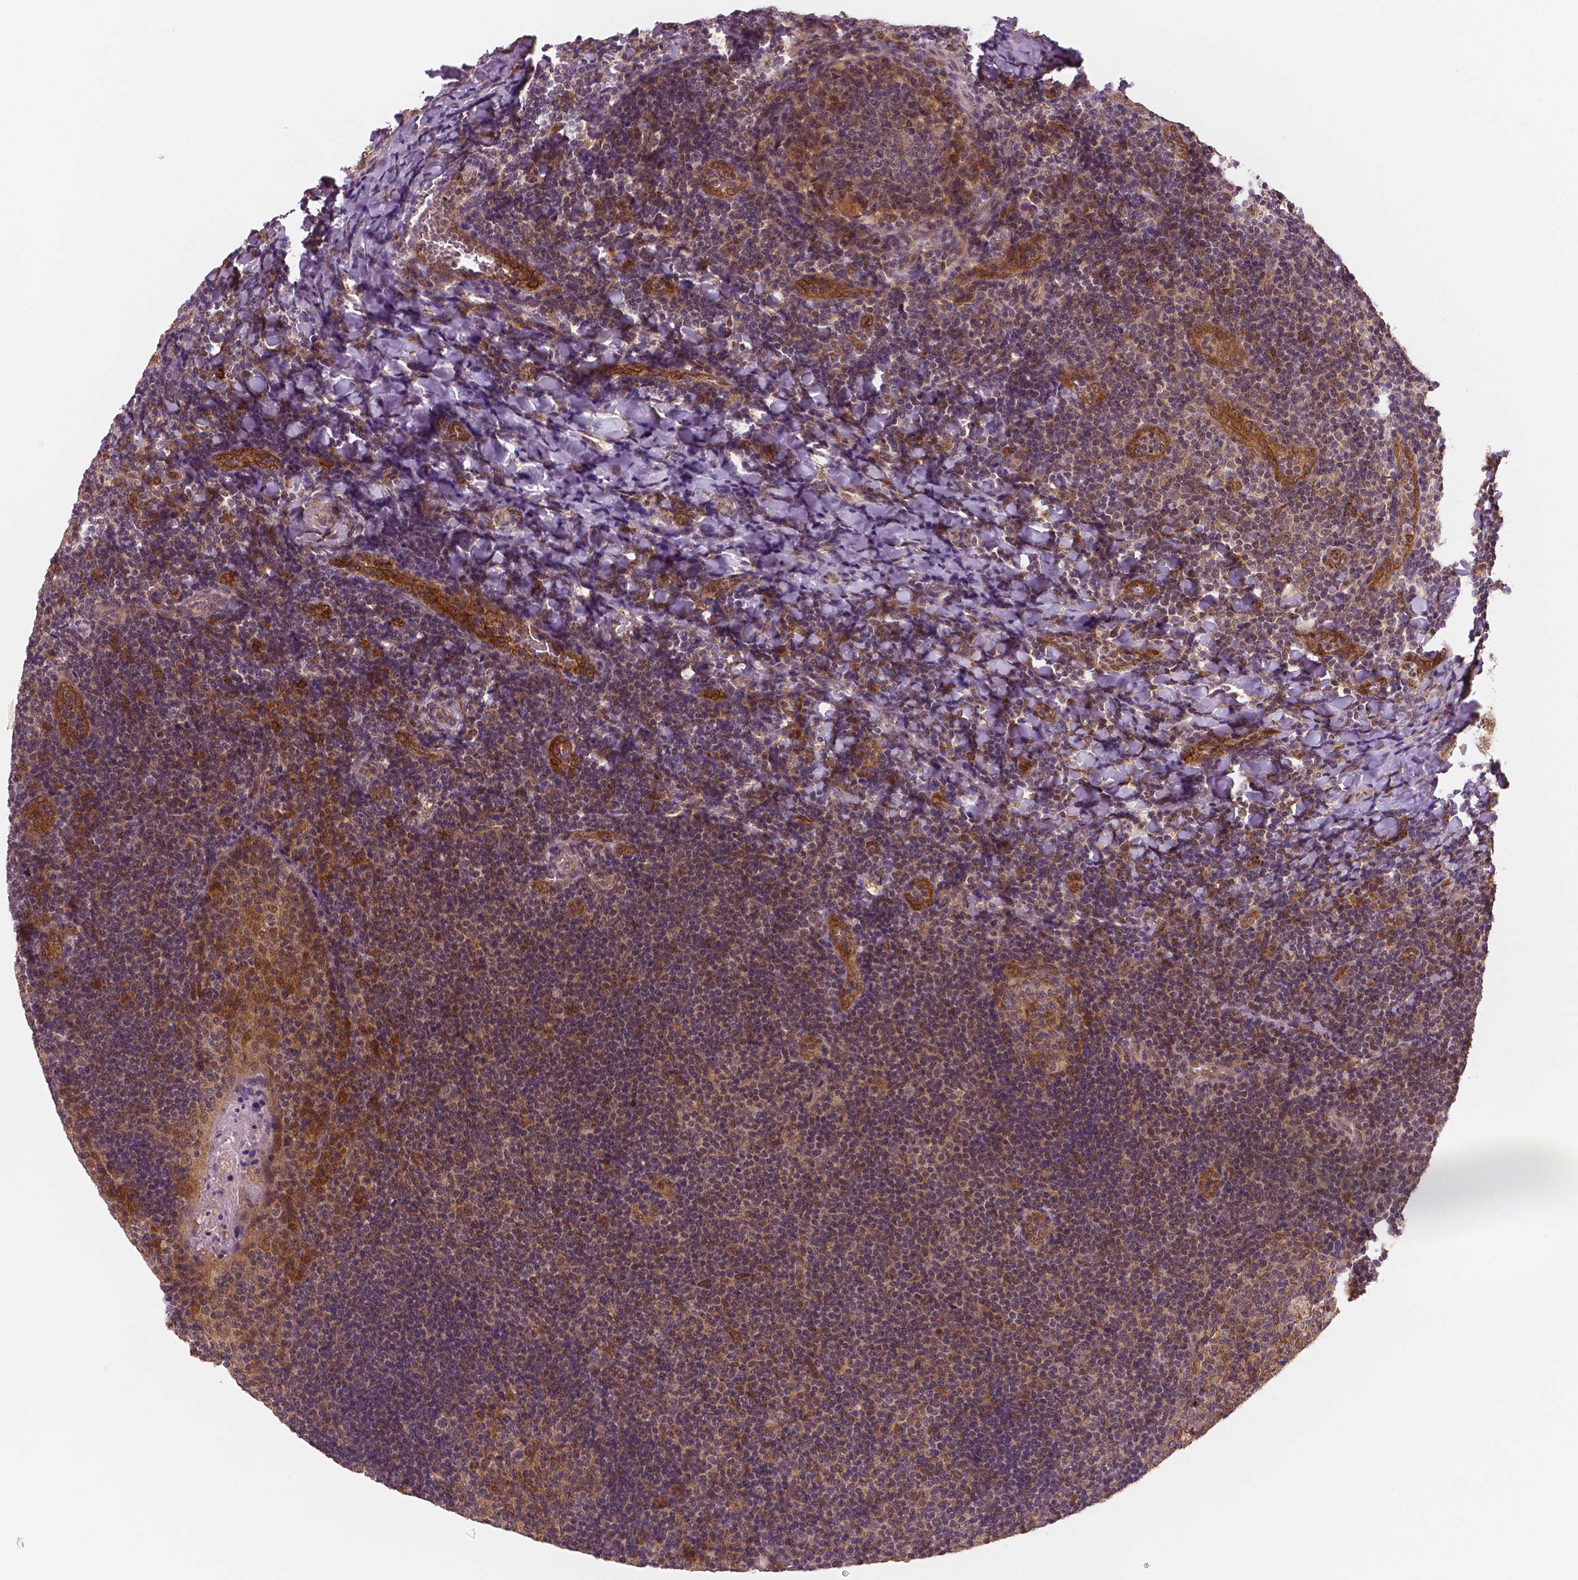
{"staining": {"intensity": "moderate", "quantity": ">75%", "location": "cytoplasmic/membranous"}, "tissue": "tonsil", "cell_type": "Germinal center cells", "image_type": "normal", "snomed": [{"axis": "morphology", "description": "Normal tissue, NOS"}, {"axis": "topography", "description": "Tonsil"}], "caption": "IHC (DAB) staining of benign tonsil demonstrates moderate cytoplasmic/membranous protein positivity in approximately >75% of germinal center cells. The staining is performed using DAB (3,3'-diaminobenzidine) brown chromogen to label protein expression. The nuclei are counter-stained blue using hematoxylin.", "gene": "STAT3", "patient": {"sex": "male", "age": 17}}